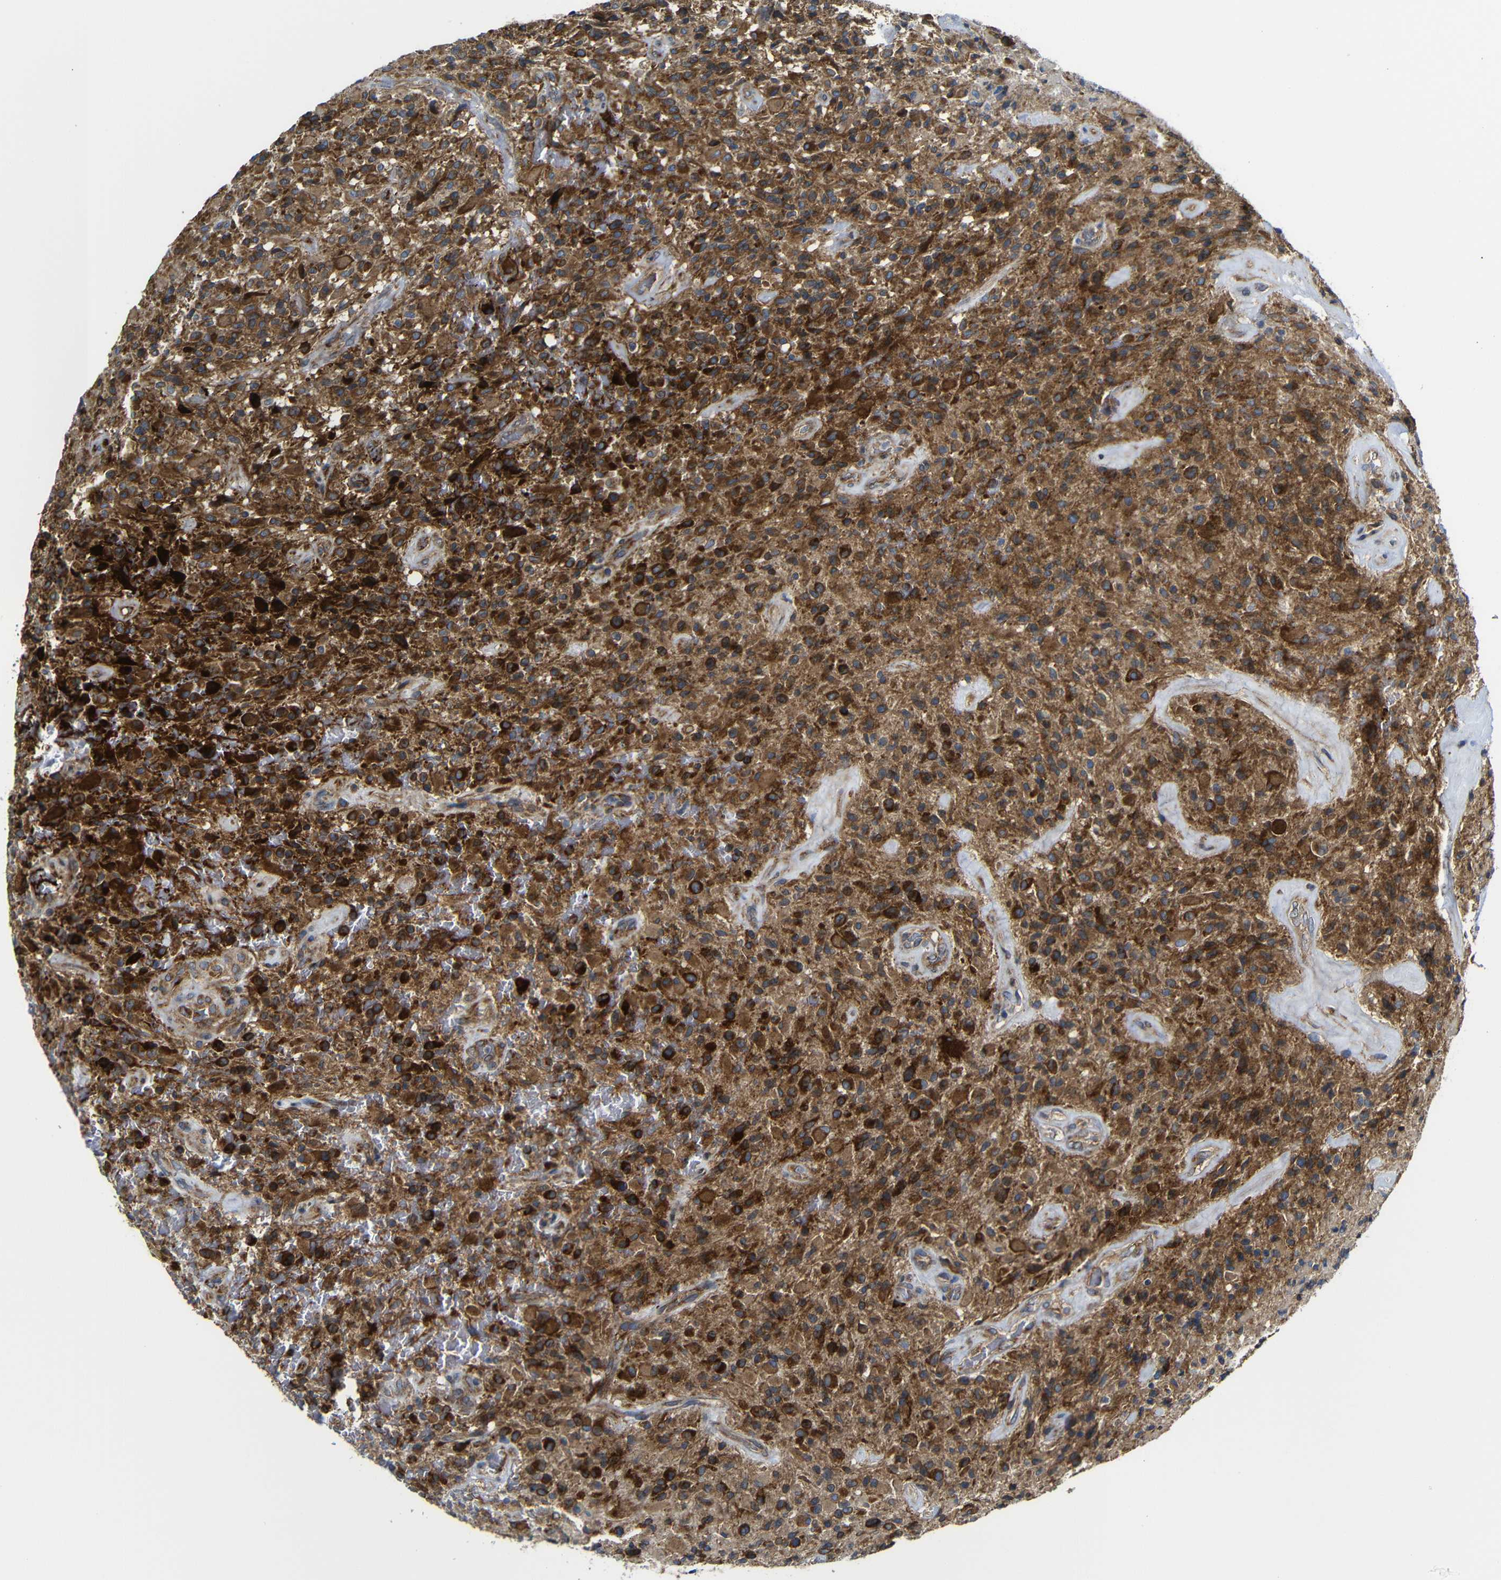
{"staining": {"intensity": "strong", "quantity": "25%-75%", "location": "cytoplasmic/membranous"}, "tissue": "glioma", "cell_type": "Tumor cells", "image_type": "cancer", "snomed": [{"axis": "morphology", "description": "Glioma, malignant, High grade"}, {"axis": "topography", "description": "Brain"}], "caption": "A micrograph of human glioma stained for a protein demonstrates strong cytoplasmic/membranous brown staining in tumor cells.", "gene": "CLCC1", "patient": {"sex": "male", "age": 71}}